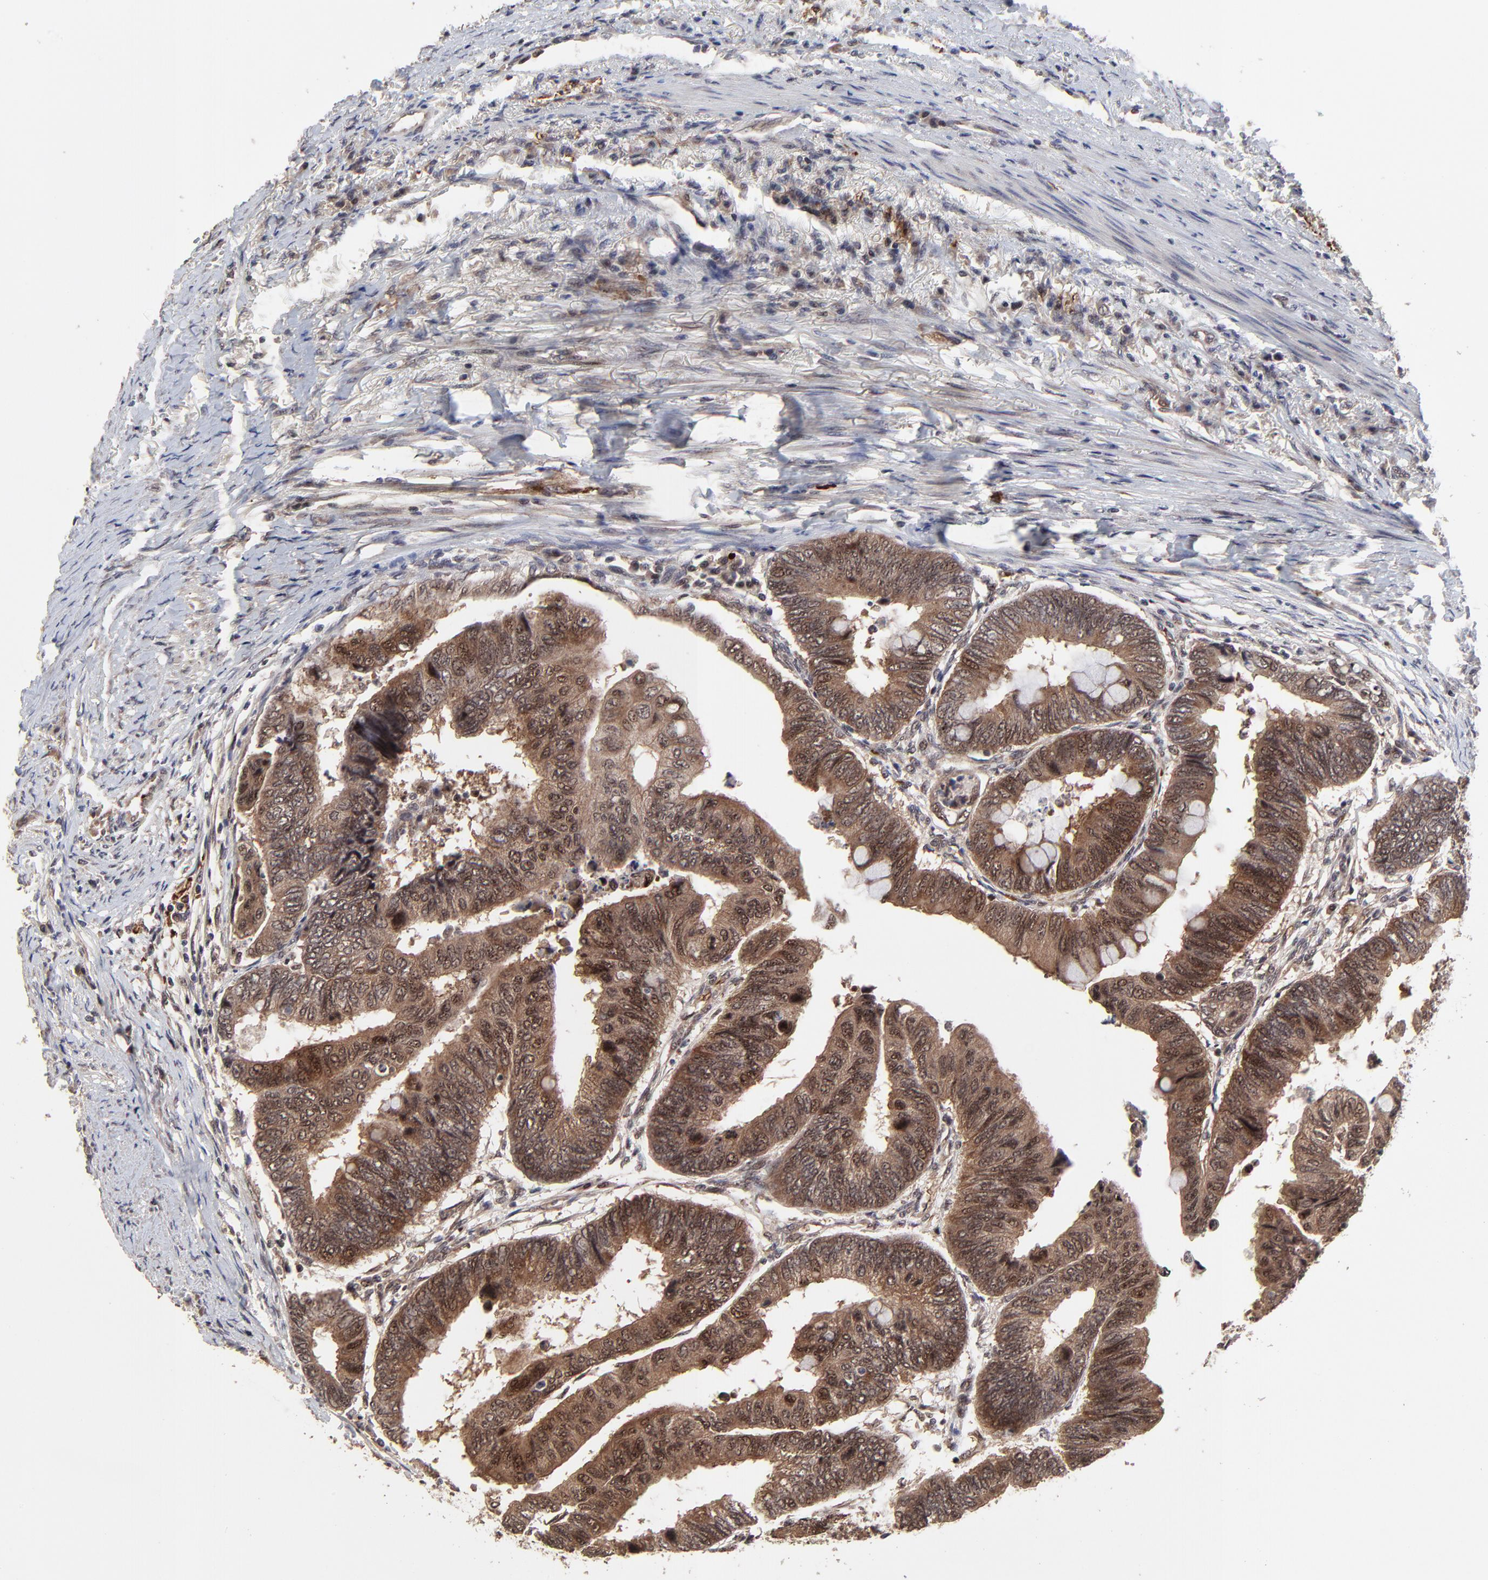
{"staining": {"intensity": "strong", "quantity": ">75%", "location": "cytoplasmic/membranous,nuclear"}, "tissue": "colorectal cancer", "cell_type": "Tumor cells", "image_type": "cancer", "snomed": [{"axis": "morphology", "description": "Normal tissue, NOS"}, {"axis": "morphology", "description": "Adenocarcinoma, NOS"}, {"axis": "topography", "description": "Rectum"}, {"axis": "topography", "description": "Peripheral nerve tissue"}], "caption": "IHC histopathology image of neoplastic tissue: colorectal cancer stained using IHC displays high levels of strong protein expression localized specifically in the cytoplasmic/membranous and nuclear of tumor cells, appearing as a cytoplasmic/membranous and nuclear brown color.", "gene": "FRMD8", "patient": {"sex": "male", "age": 92}}